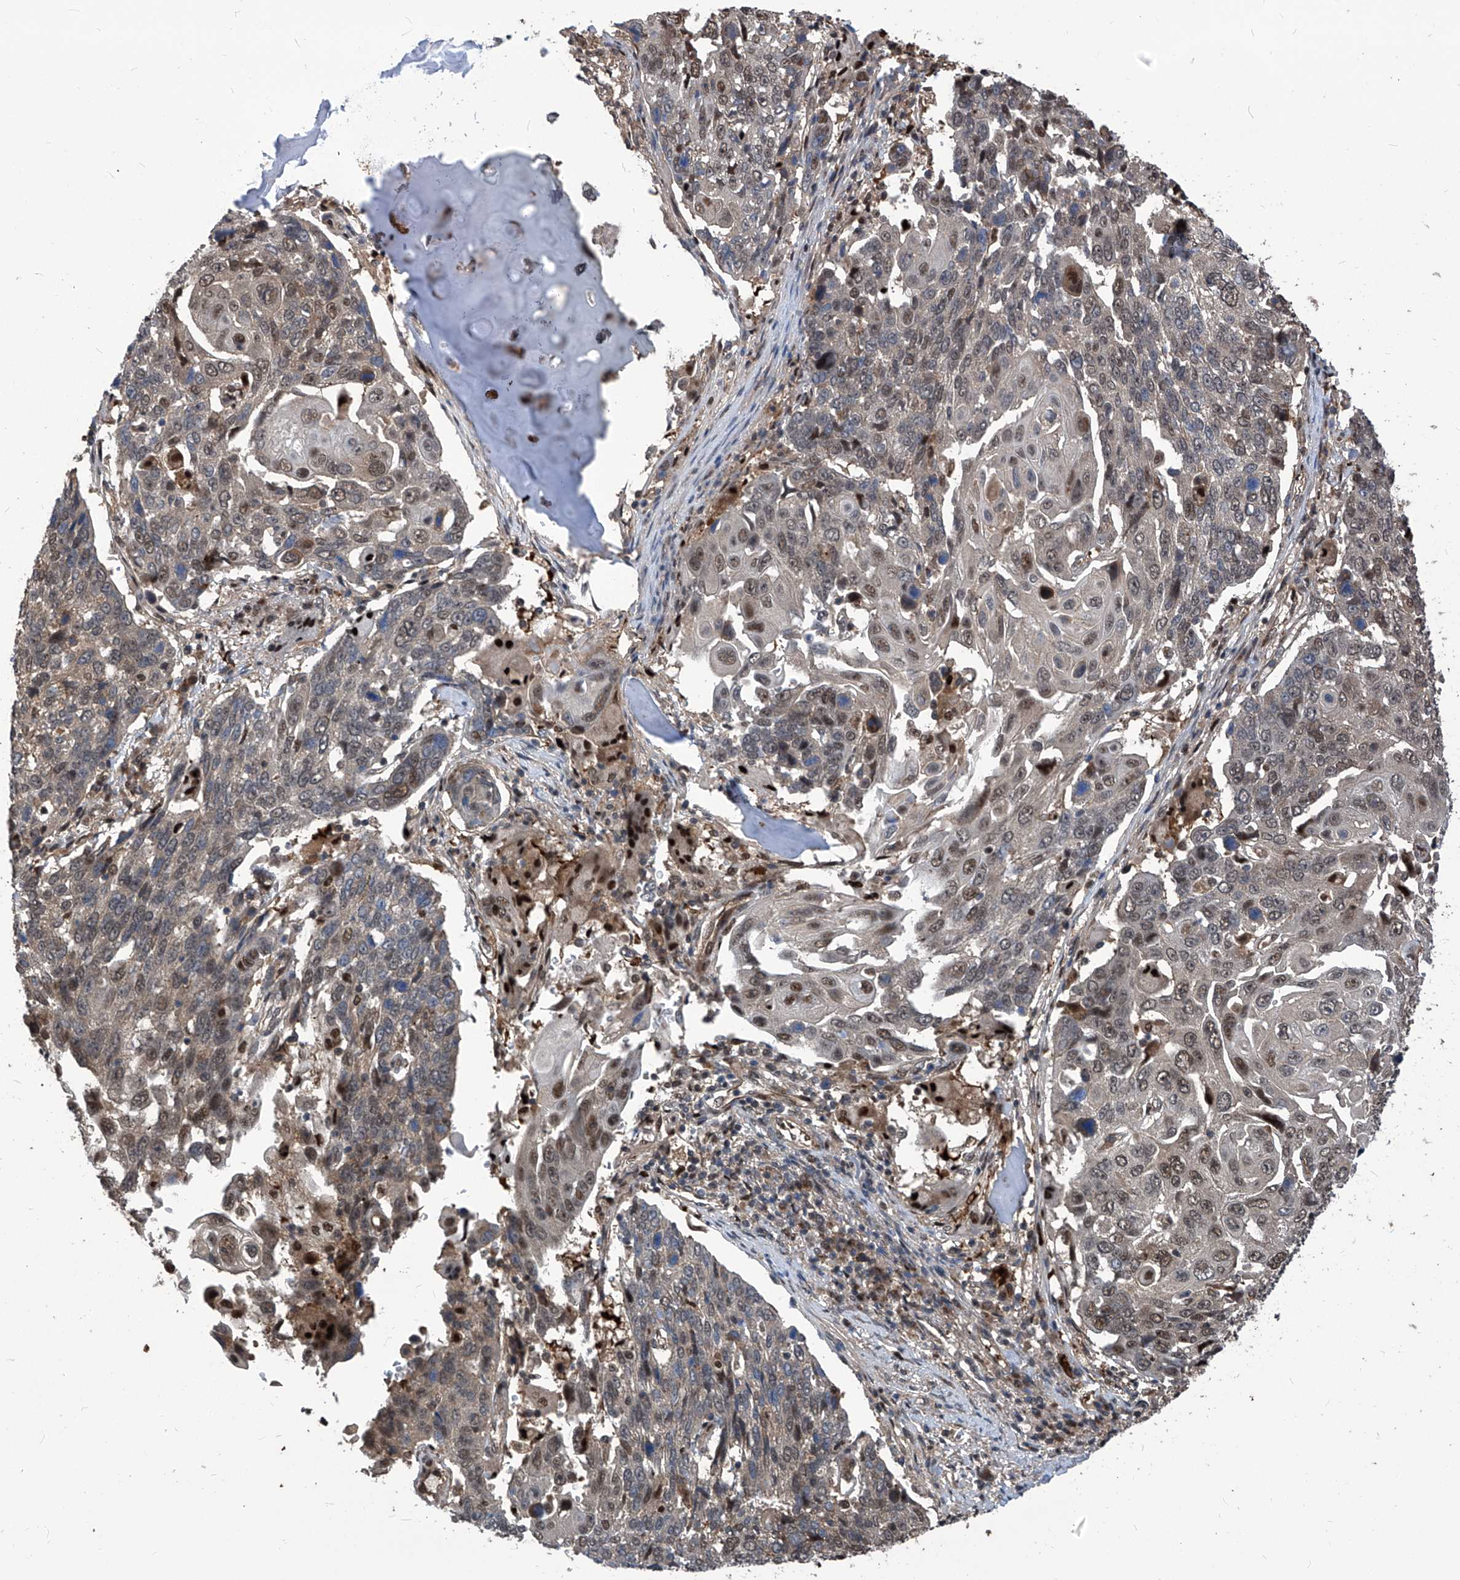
{"staining": {"intensity": "moderate", "quantity": ">75%", "location": "nuclear"}, "tissue": "lung cancer", "cell_type": "Tumor cells", "image_type": "cancer", "snomed": [{"axis": "morphology", "description": "Squamous cell carcinoma, NOS"}, {"axis": "topography", "description": "Lung"}], "caption": "Immunohistochemistry (IHC) micrograph of human lung cancer stained for a protein (brown), which demonstrates medium levels of moderate nuclear expression in about >75% of tumor cells.", "gene": "PSMB1", "patient": {"sex": "male", "age": 66}}